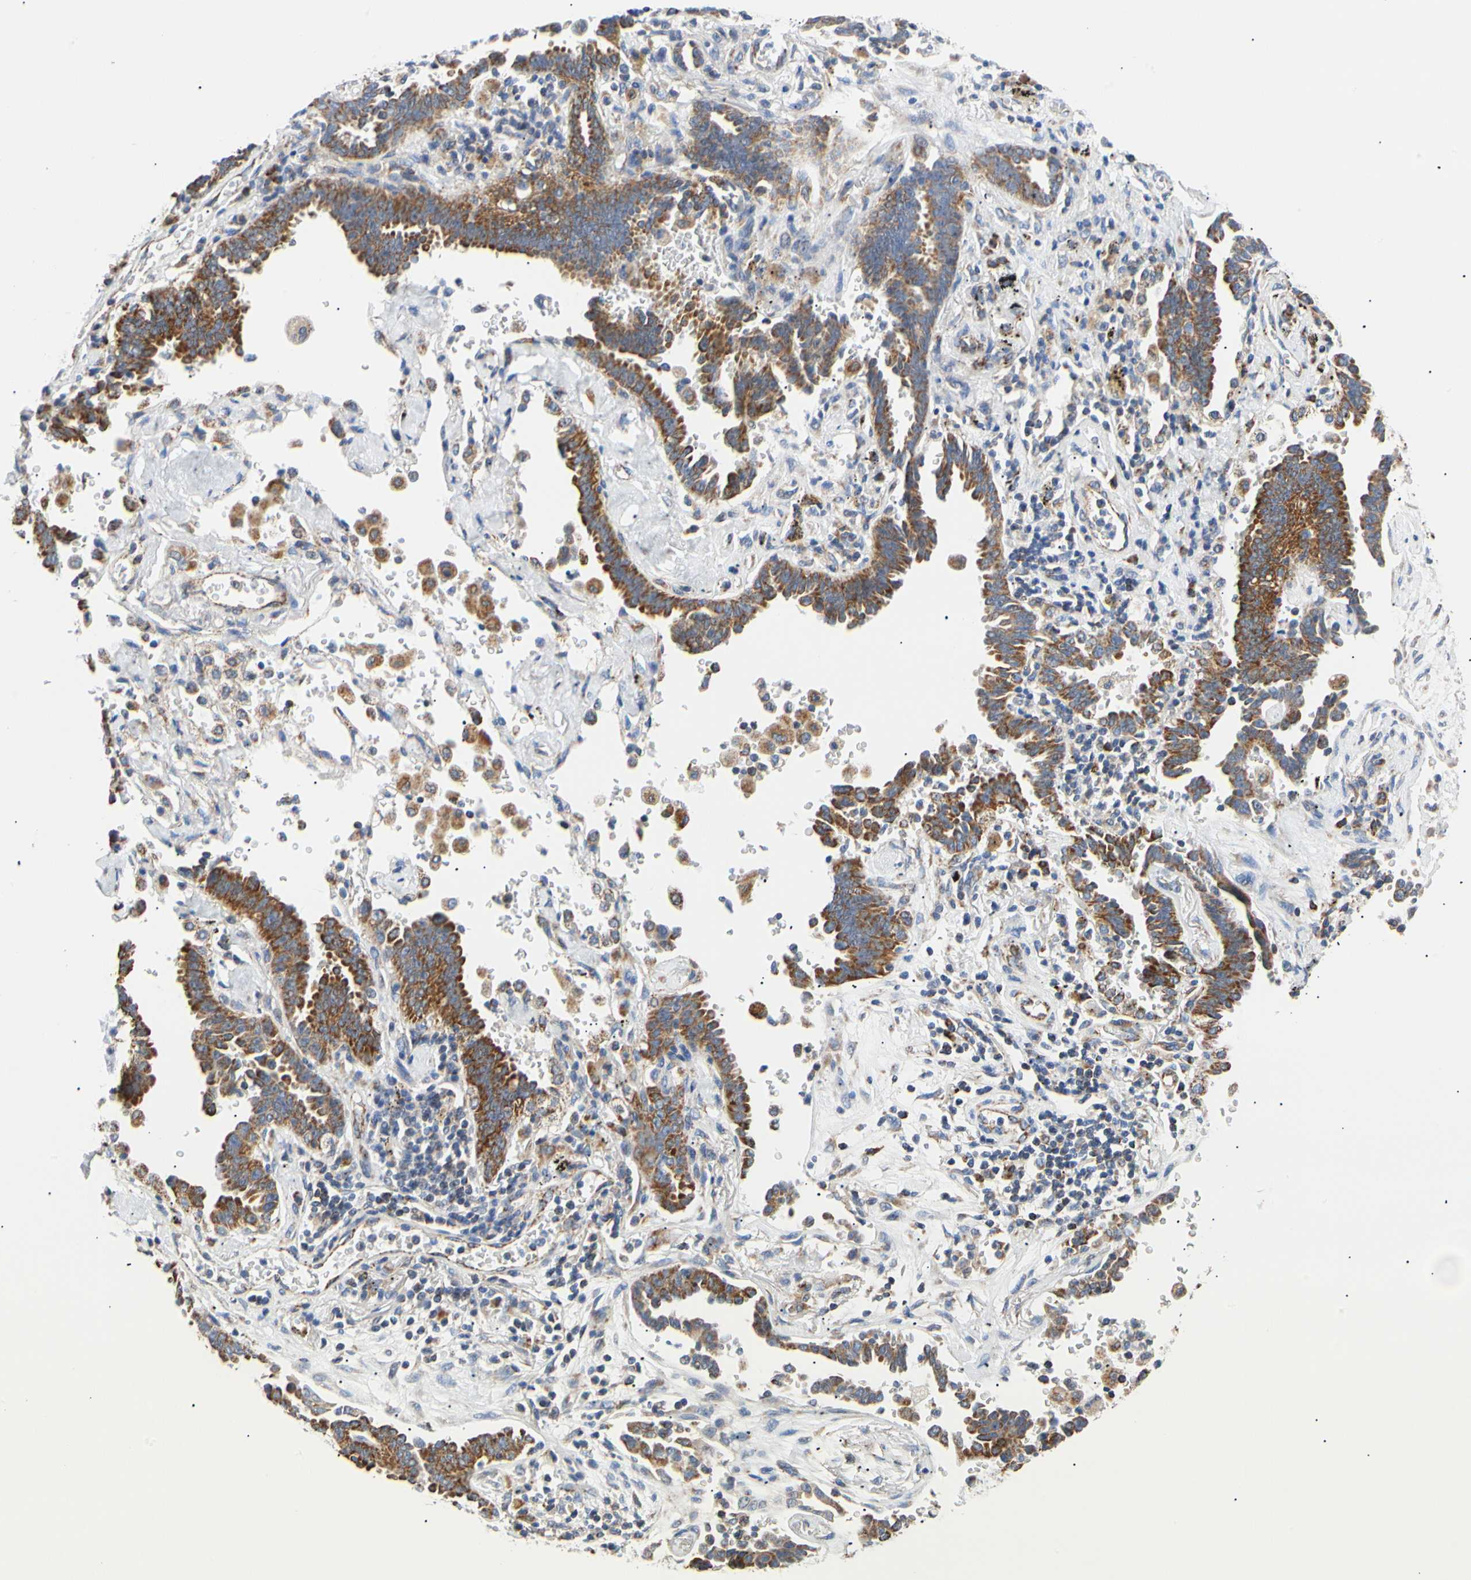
{"staining": {"intensity": "strong", "quantity": ">75%", "location": "cytoplasmic/membranous"}, "tissue": "lung cancer", "cell_type": "Tumor cells", "image_type": "cancer", "snomed": [{"axis": "morphology", "description": "Adenocarcinoma, NOS"}, {"axis": "topography", "description": "Lung"}], "caption": "Immunohistochemical staining of human adenocarcinoma (lung) demonstrates high levels of strong cytoplasmic/membranous staining in approximately >75% of tumor cells.", "gene": "ACAT1", "patient": {"sex": "female", "age": 64}}